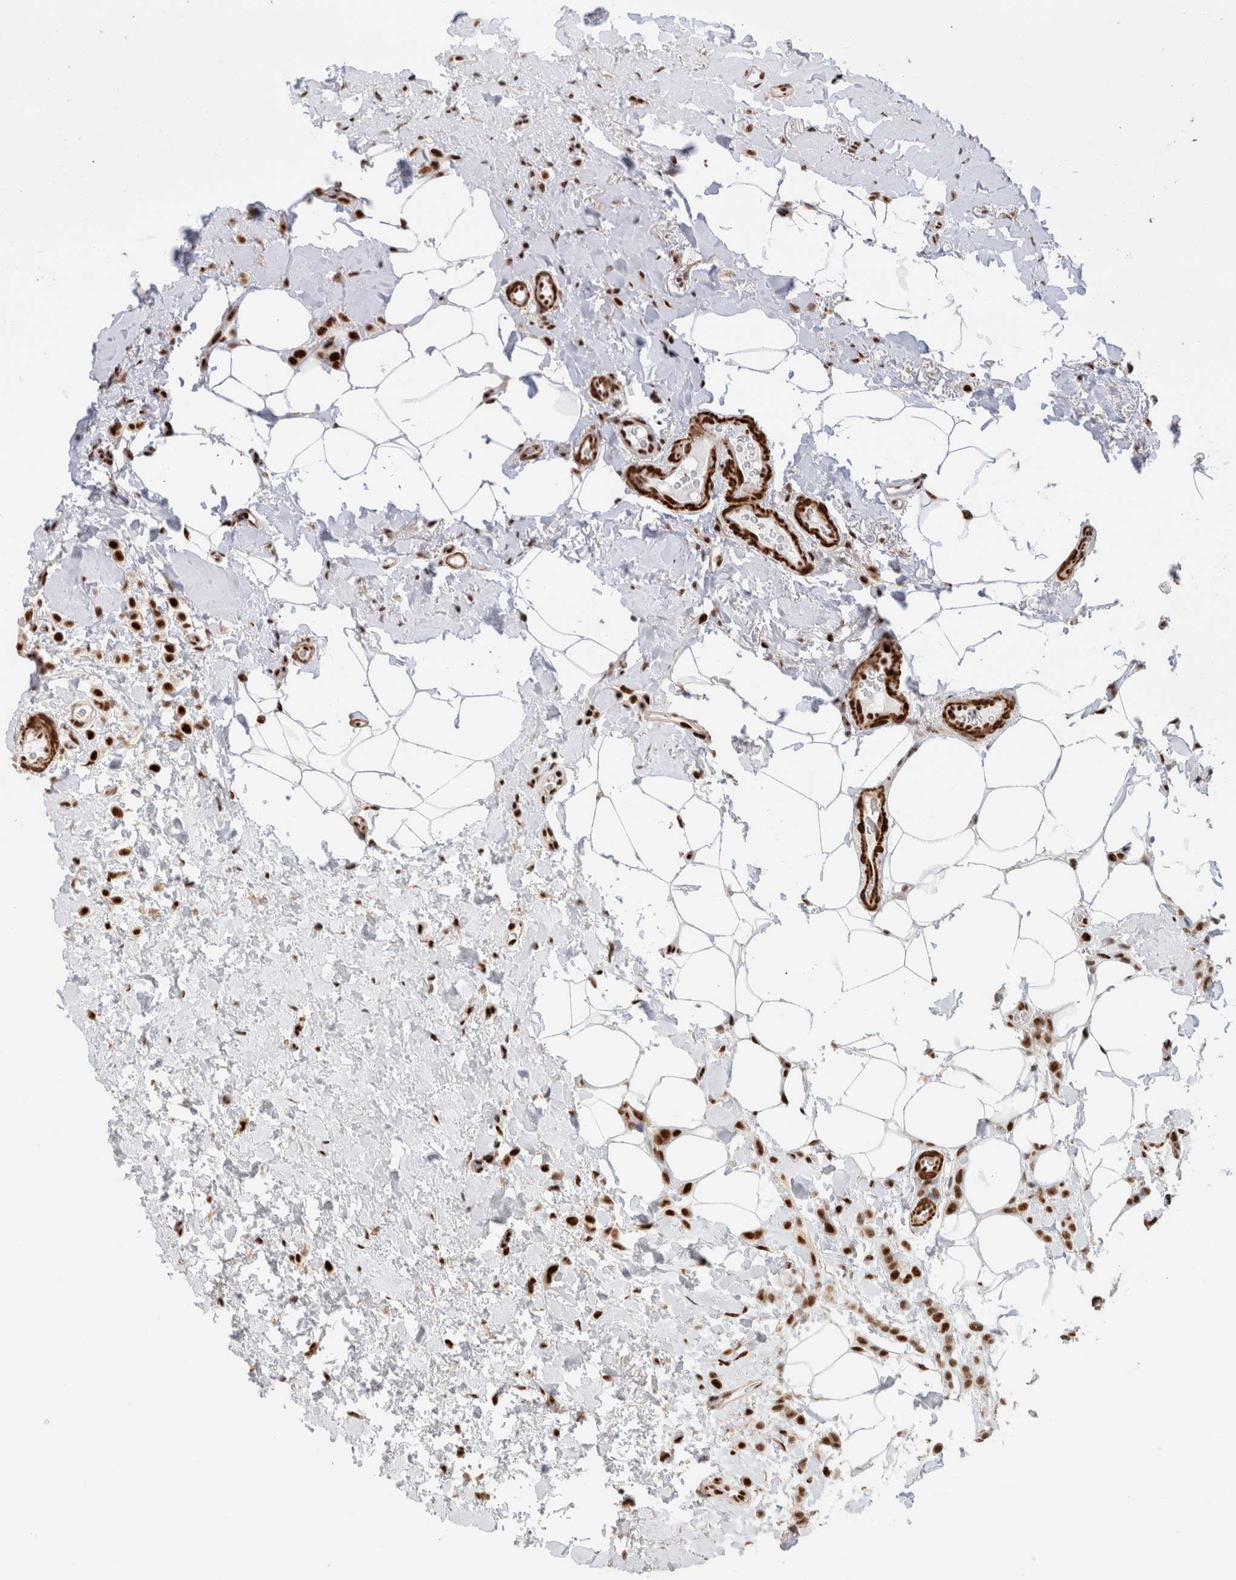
{"staining": {"intensity": "strong", "quantity": ">75%", "location": "nuclear"}, "tissue": "breast cancer", "cell_type": "Tumor cells", "image_type": "cancer", "snomed": [{"axis": "morphology", "description": "Normal tissue, NOS"}, {"axis": "morphology", "description": "Lobular carcinoma"}, {"axis": "topography", "description": "Breast"}], "caption": "The immunohistochemical stain labels strong nuclear staining in tumor cells of lobular carcinoma (breast) tissue. (Stains: DAB in brown, nuclei in blue, Microscopy: brightfield microscopy at high magnification).", "gene": "ID3", "patient": {"sex": "female", "age": 50}}